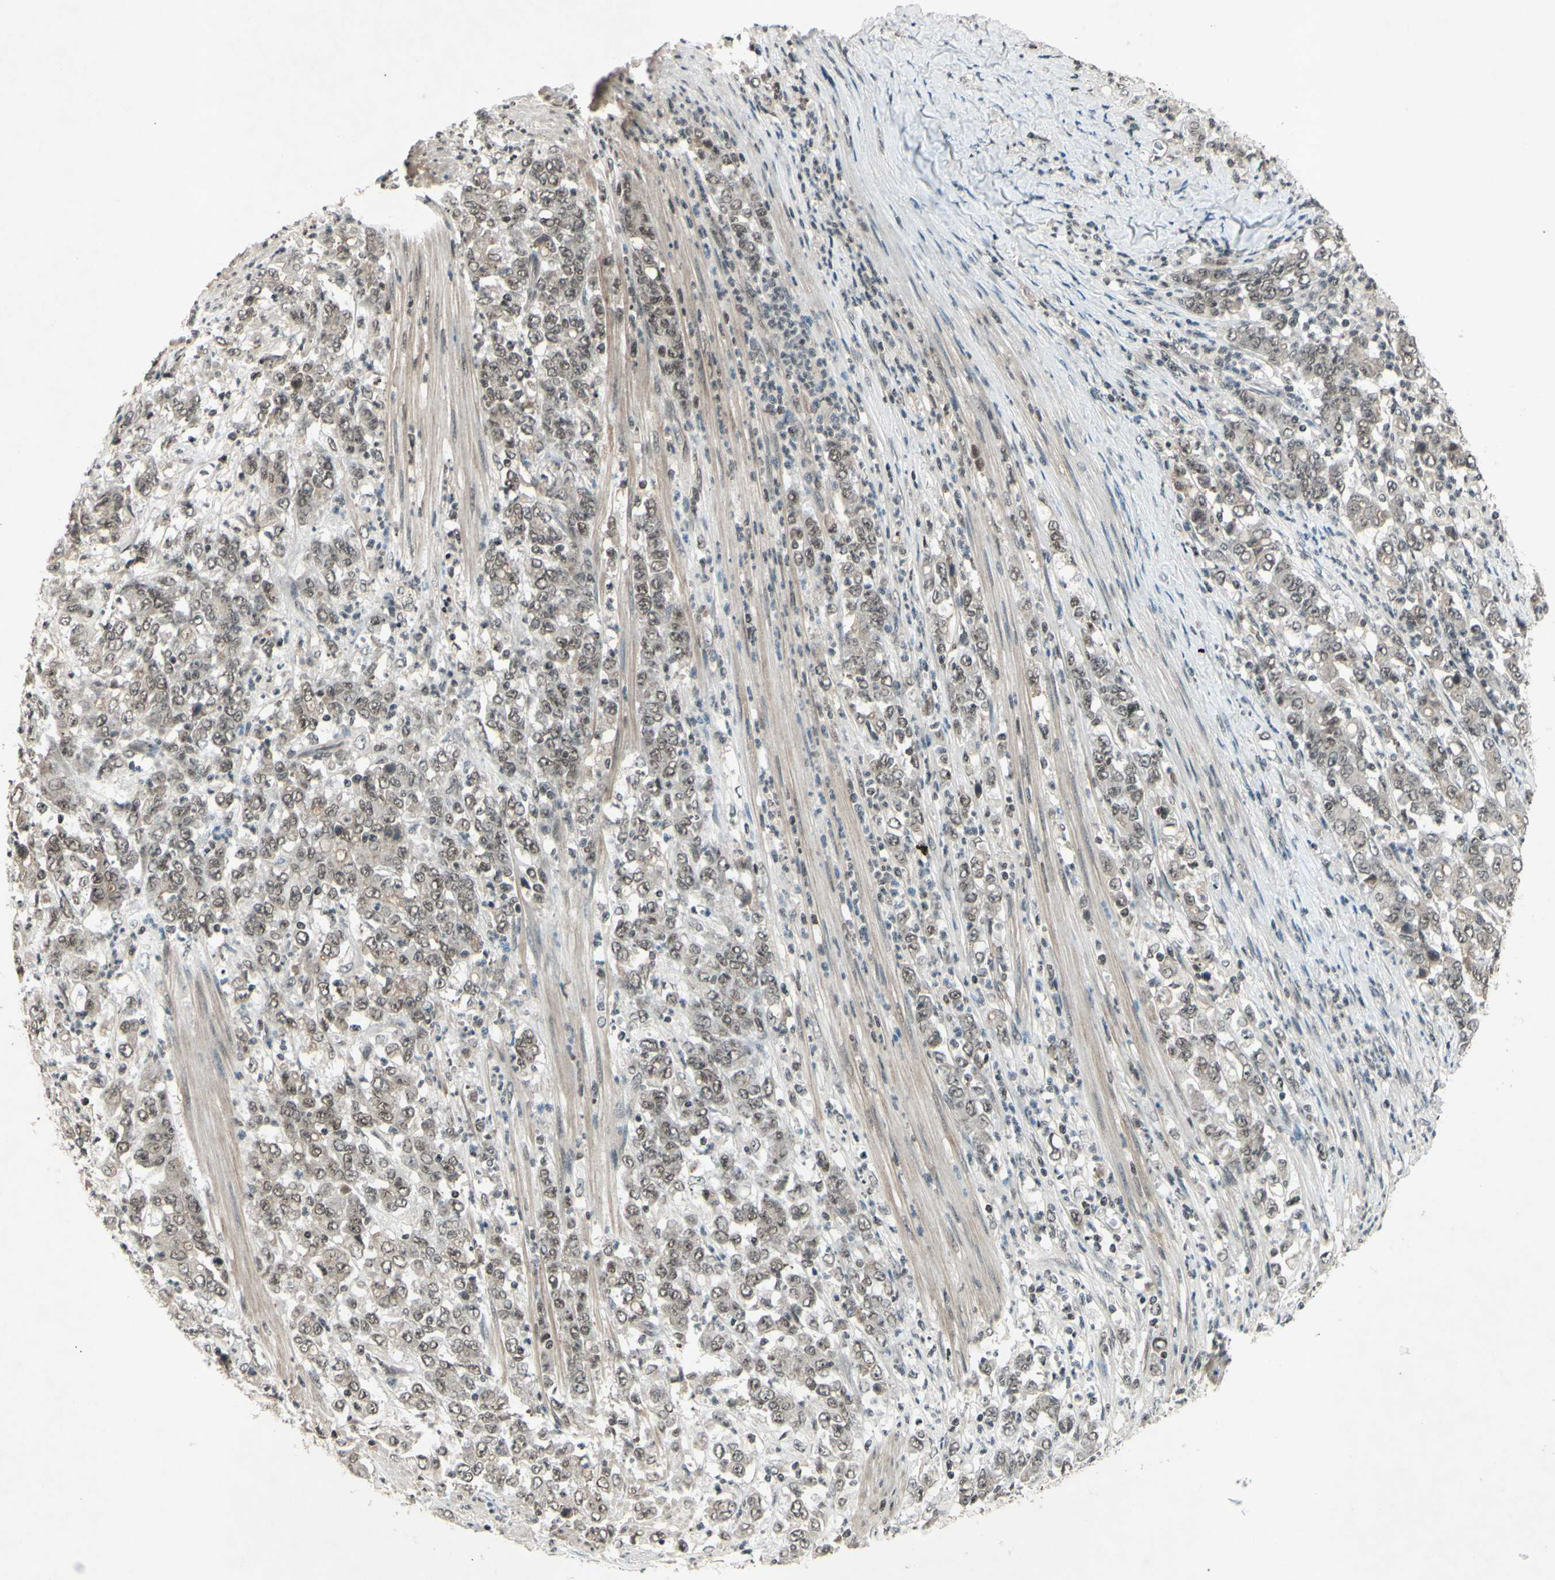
{"staining": {"intensity": "weak", "quantity": "<25%", "location": "nuclear"}, "tissue": "stomach cancer", "cell_type": "Tumor cells", "image_type": "cancer", "snomed": [{"axis": "morphology", "description": "Adenocarcinoma, NOS"}, {"axis": "topography", "description": "Stomach, lower"}], "caption": "Tumor cells show no significant expression in adenocarcinoma (stomach). (Brightfield microscopy of DAB (3,3'-diaminobenzidine) immunohistochemistry at high magnification).", "gene": "SNW1", "patient": {"sex": "female", "age": 71}}